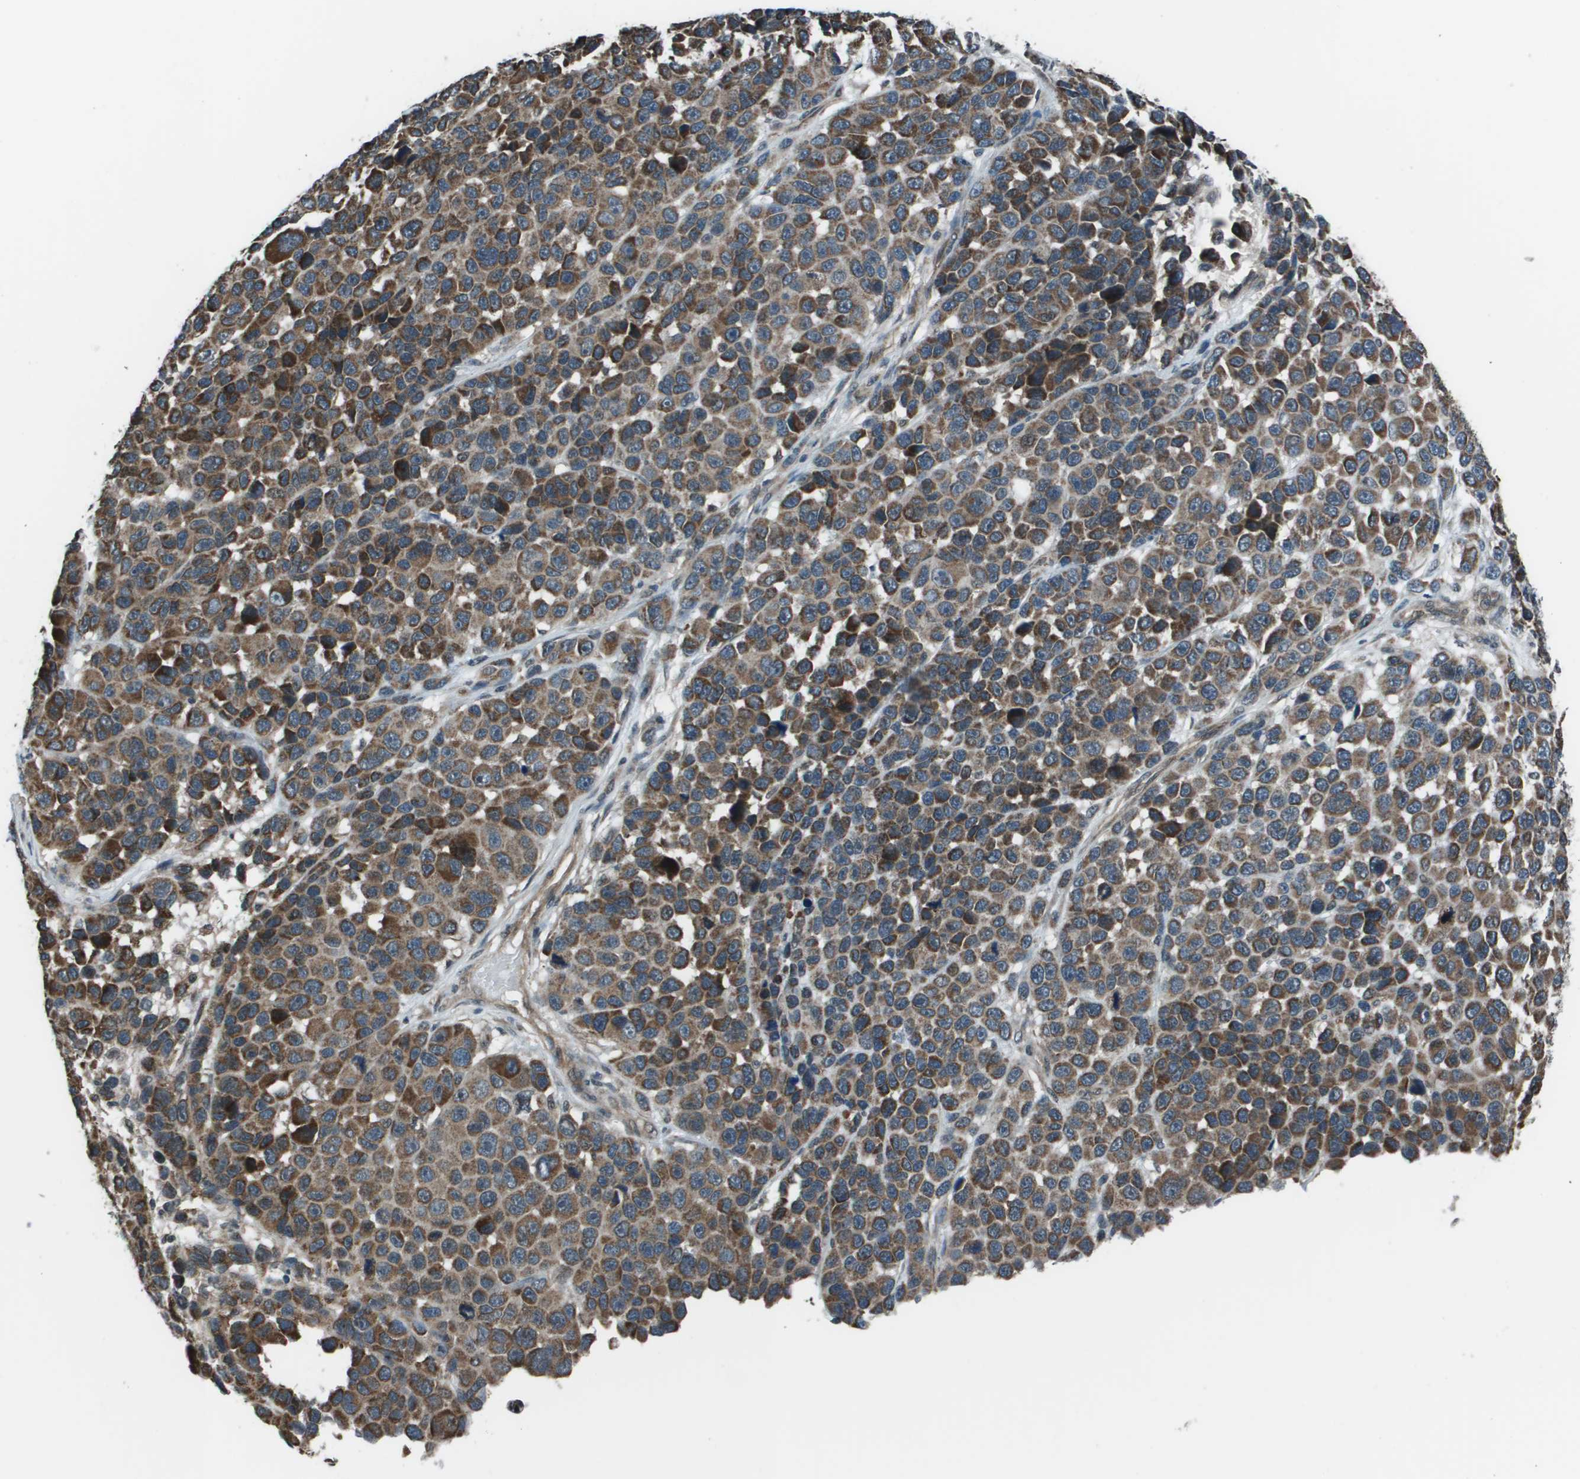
{"staining": {"intensity": "strong", "quantity": ">75%", "location": "cytoplasmic/membranous"}, "tissue": "melanoma", "cell_type": "Tumor cells", "image_type": "cancer", "snomed": [{"axis": "morphology", "description": "Malignant melanoma, NOS"}, {"axis": "topography", "description": "Skin"}], "caption": "An image showing strong cytoplasmic/membranous staining in approximately >75% of tumor cells in malignant melanoma, as visualized by brown immunohistochemical staining.", "gene": "PPFIA1", "patient": {"sex": "male", "age": 53}}